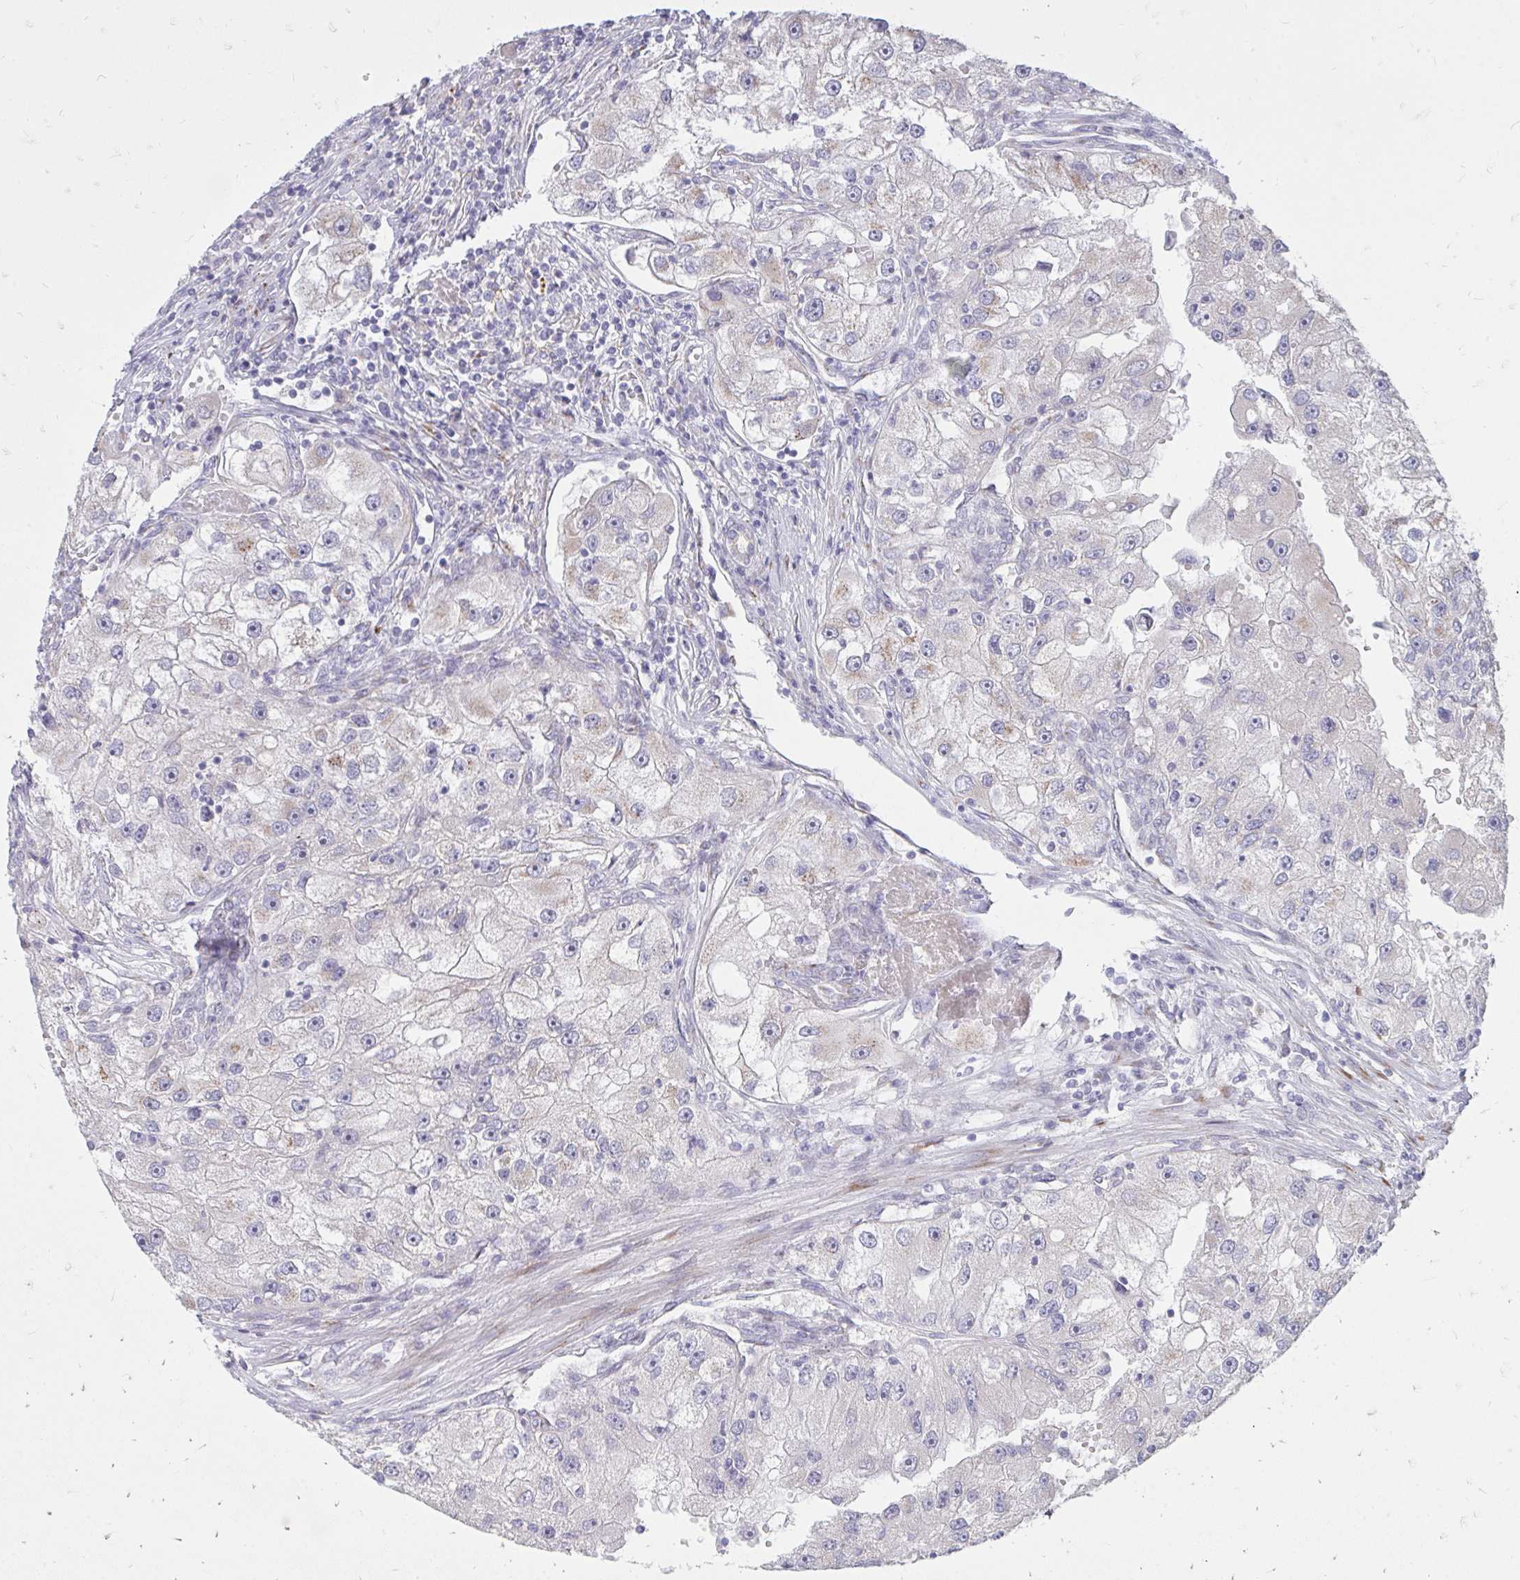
{"staining": {"intensity": "moderate", "quantity": "<25%", "location": "cytoplasmic/membranous"}, "tissue": "renal cancer", "cell_type": "Tumor cells", "image_type": "cancer", "snomed": [{"axis": "morphology", "description": "Adenocarcinoma, NOS"}, {"axis": "topography", "description": "Kidney"}], "caption": "Brown immunohistochemical staining in renal cancer demonstrates moderate cytoplasmic/membranous expression in approximately <25% of tumor cells.", "gene": "RAB6B", "patient": {"sex": "male", "age": 63}}